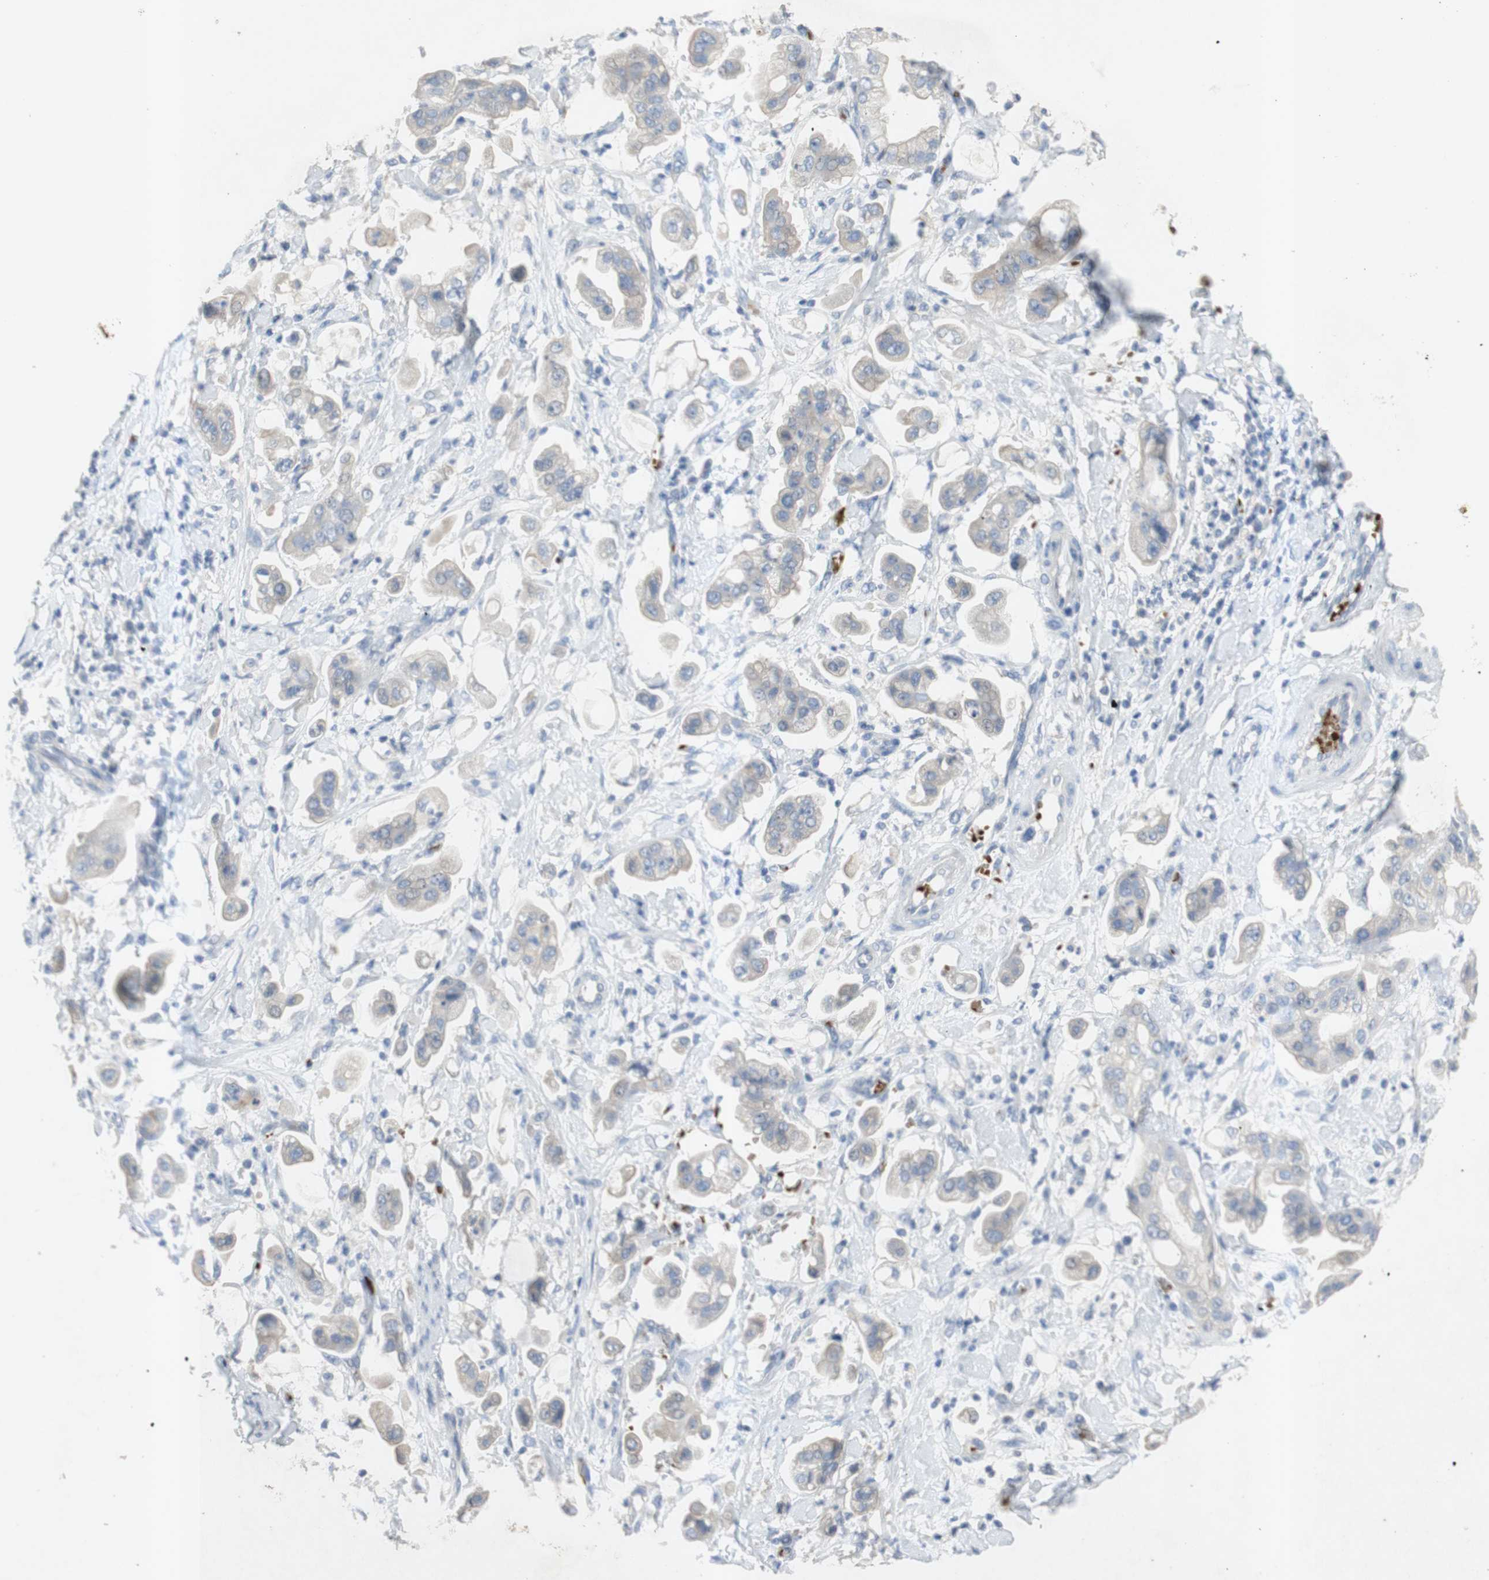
{"staining": {"intensity": "negative", "quantity": "none", "location": "none"}, "tissue": "stomach cancer", "cell_type": "Tumor cells", "image_type": "cancer", "snomed": [{"axis": "morphology", "description": "Adenocarcinoma, NOS"}, {"axis": "topography", "description": "Stomach"}], "caption": "Immunohistochemistry micrograph of neoplastic tissue: stomach cancer stained with DAB demonstrates no significant protein staining in tumor cells.", "gene": "EPO", "patient": {"sex": "male", "age": 62}}